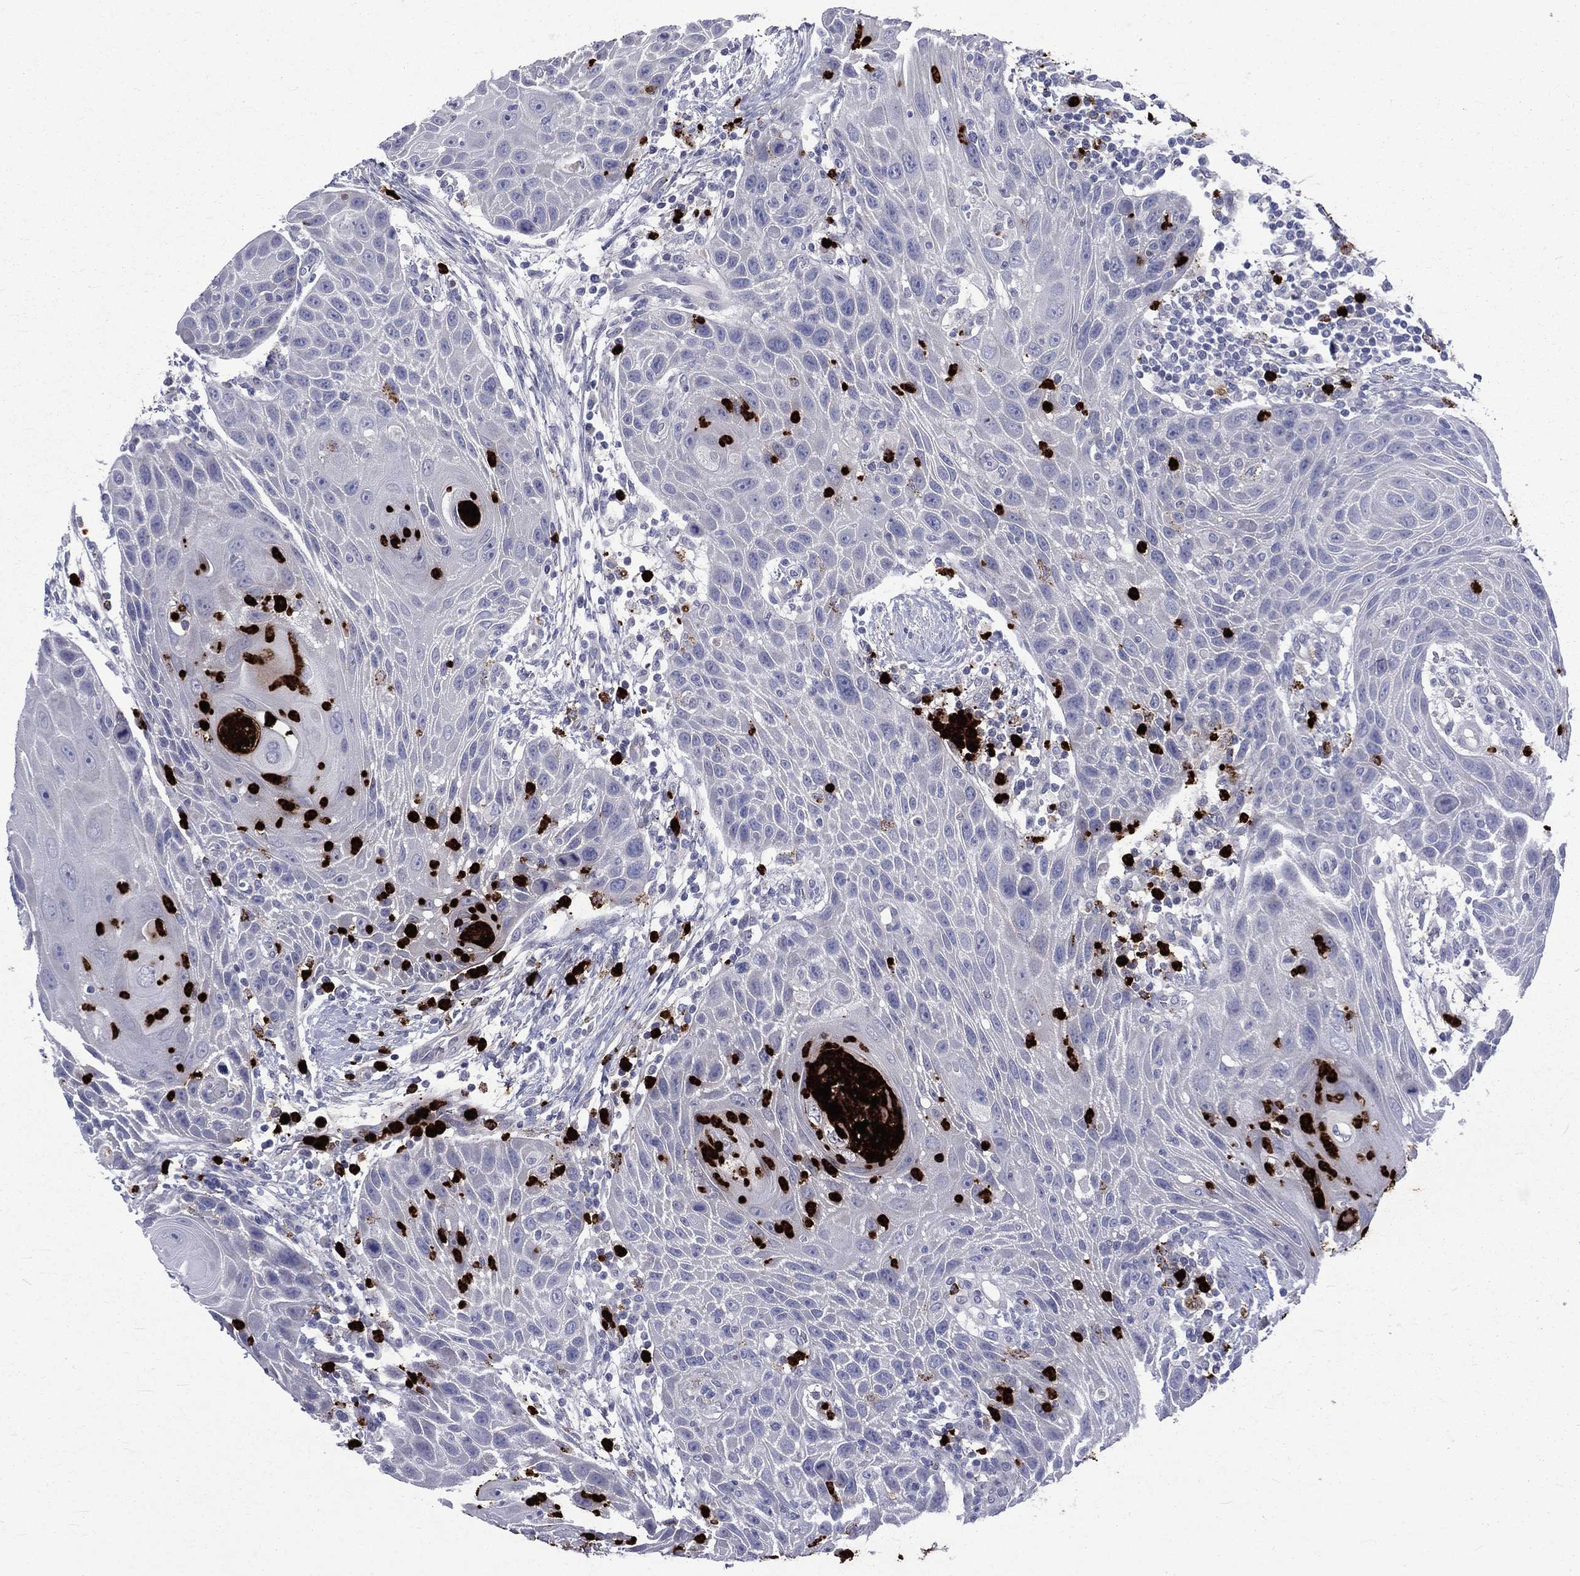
{"staining": {"intensity": "negative", "quantity": "none", "location": "none"}, "tissue": "head and neck cancer", "cell_type": "Tumor cells", "image_type": "cancer", "snomed": [{"axis": "morphology", "description": "Squamous cell carcinoma, NOS"}, {"axis": "topography", "description": "Head-Neck"}], "caption": "Human head and neck cancer (squamous cell carcinoma) stained for a protein using immunohistochemistry (IHC) displays no expression in tumor cells.", "gene": "ELANE", "patient": {"sex": "male", "age": 69}}